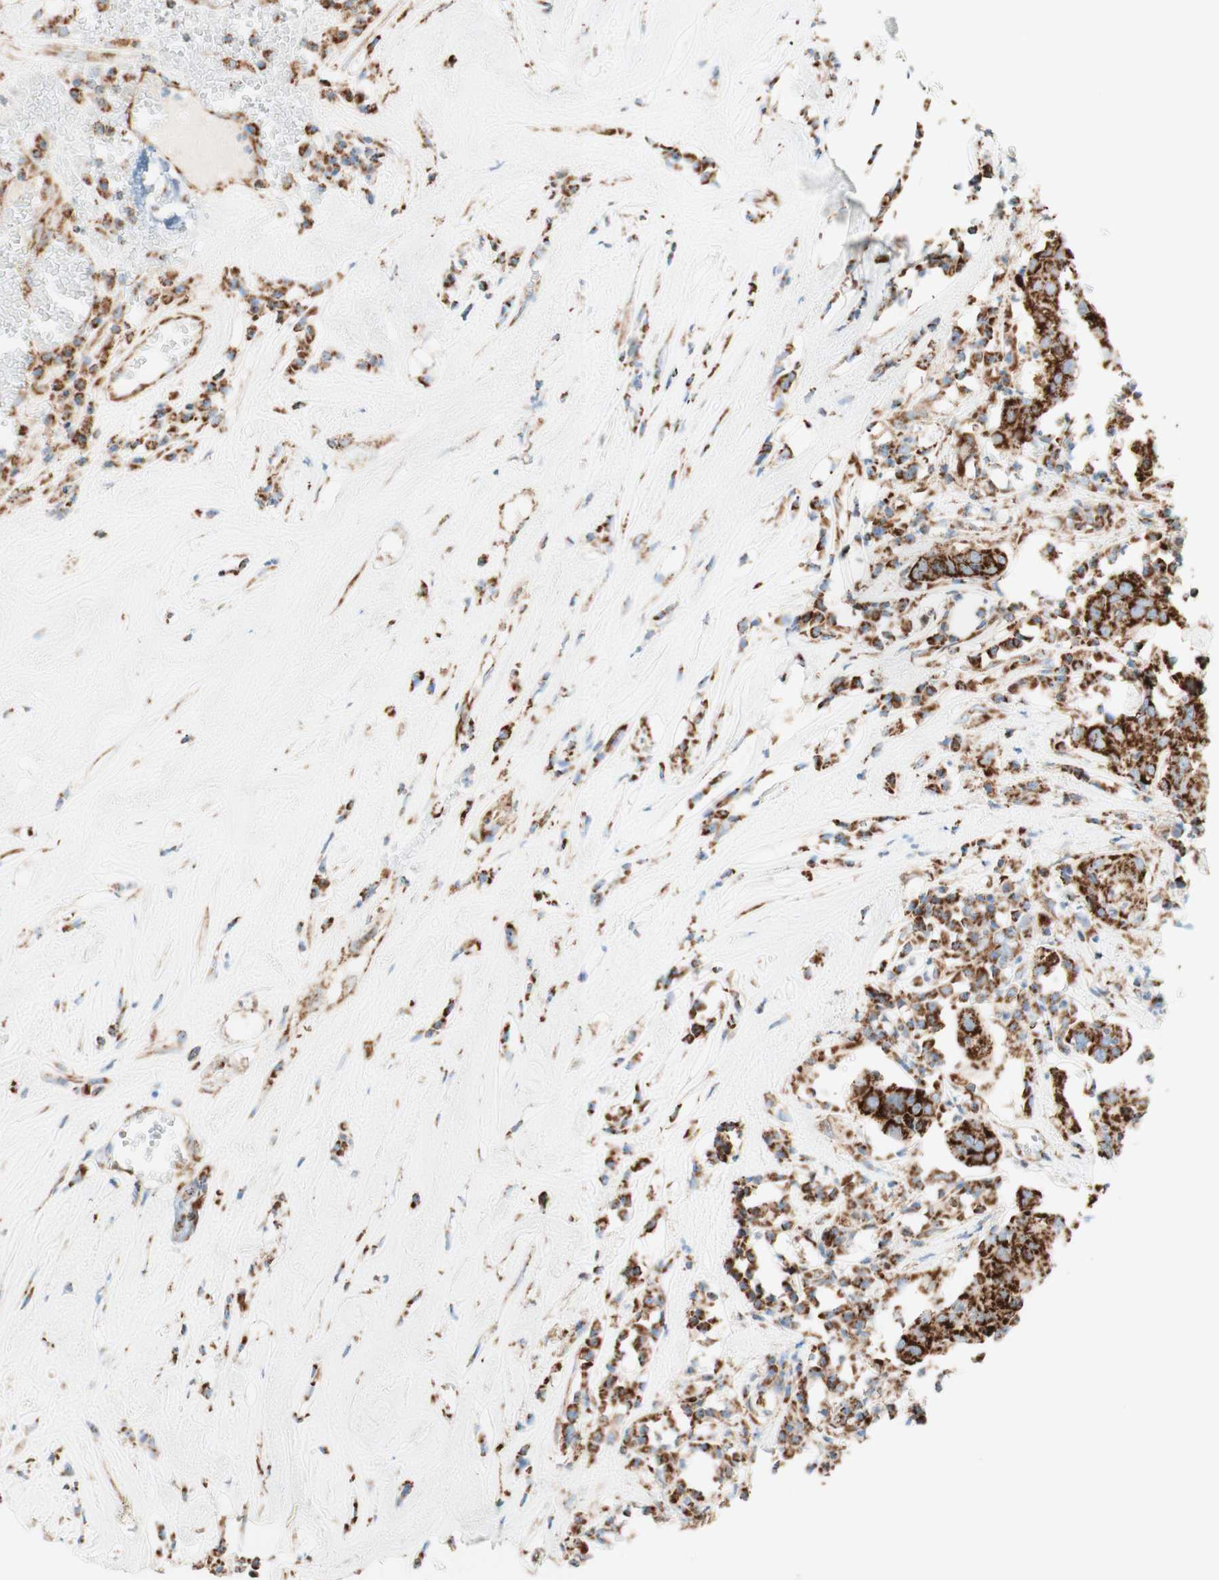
{"staining": {"intensity": "strong", "quantity": ">75%", "location": "cytoplasmic/membranous"}, "tissue": "head and neck cancer", "cell_type": "Tumor cells", "image_type": "cancer", "snomed": [{"axis": "morphology", "description": "Adenocarcinoma, NOS"}, {"axis": "topography", "description": "Salivary gland"}, {"axis": "topography", "description": "Head-Neck"}], "caption": "Protein expression analysis of human head and neck adenocarcinoma reveals strong cytoplasmic/membranous expression in about >75% of tumor cells.", "gene": "TOMM20", "patient": {"sex": "female", "age": 65}}